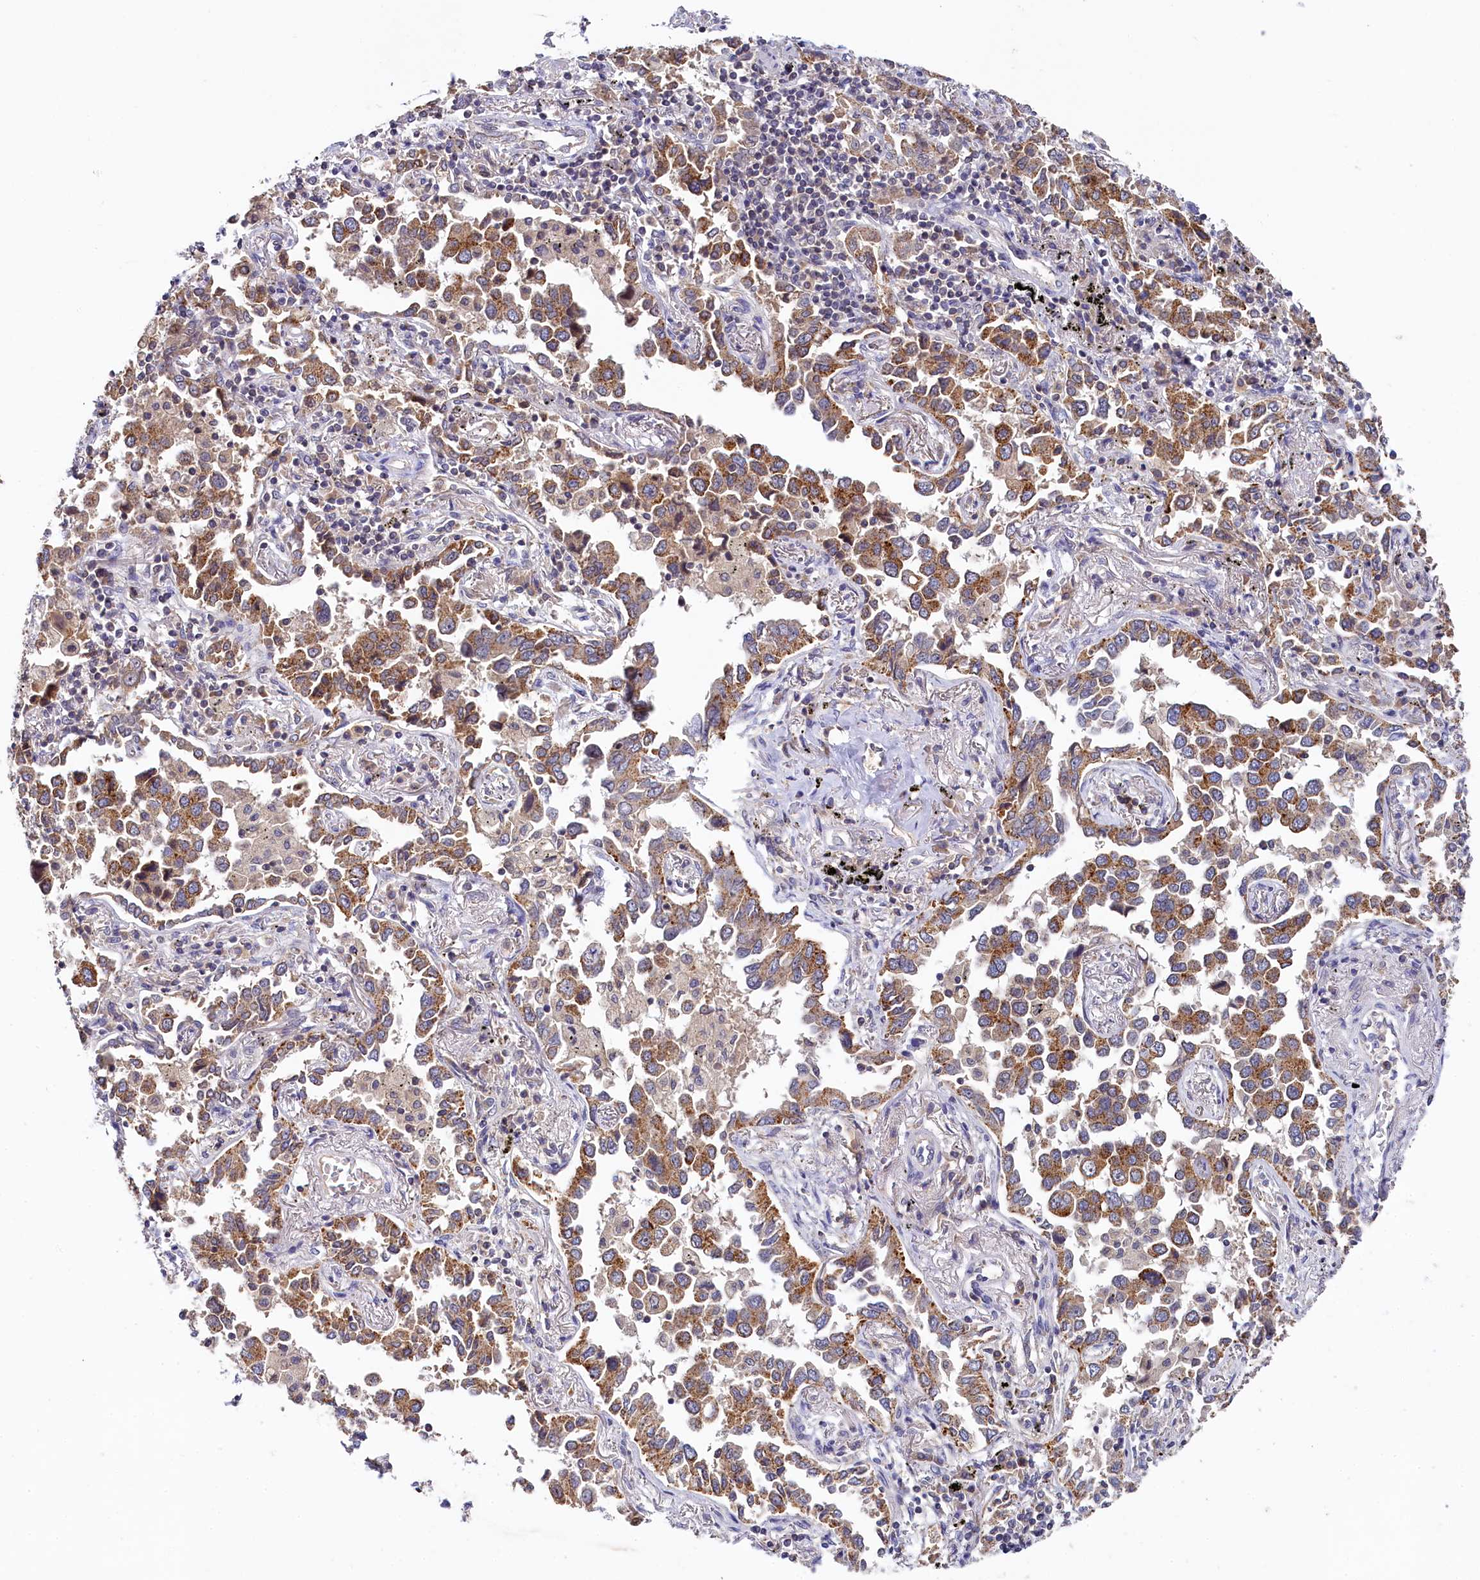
{"staining": {"intensity": "moderate", "quantity": ">75%", "location": "cytoplasmic/membranous"}, "tissue": "lung cancer", "cell_type": "Tumor cells", "image_type": "cancer", "snomed": [{"axis": "morphology", "description": "Adenocarcinoma, NOS"}, {"axis": "topography", "description": "Lung"}], "caption": "Moderate cytoplasmic/membranous positivity is present in about >75% of tumor cells in lung cancer.", "gene": "SPINK9", "patient": {"sex": "male", "age": 67}}